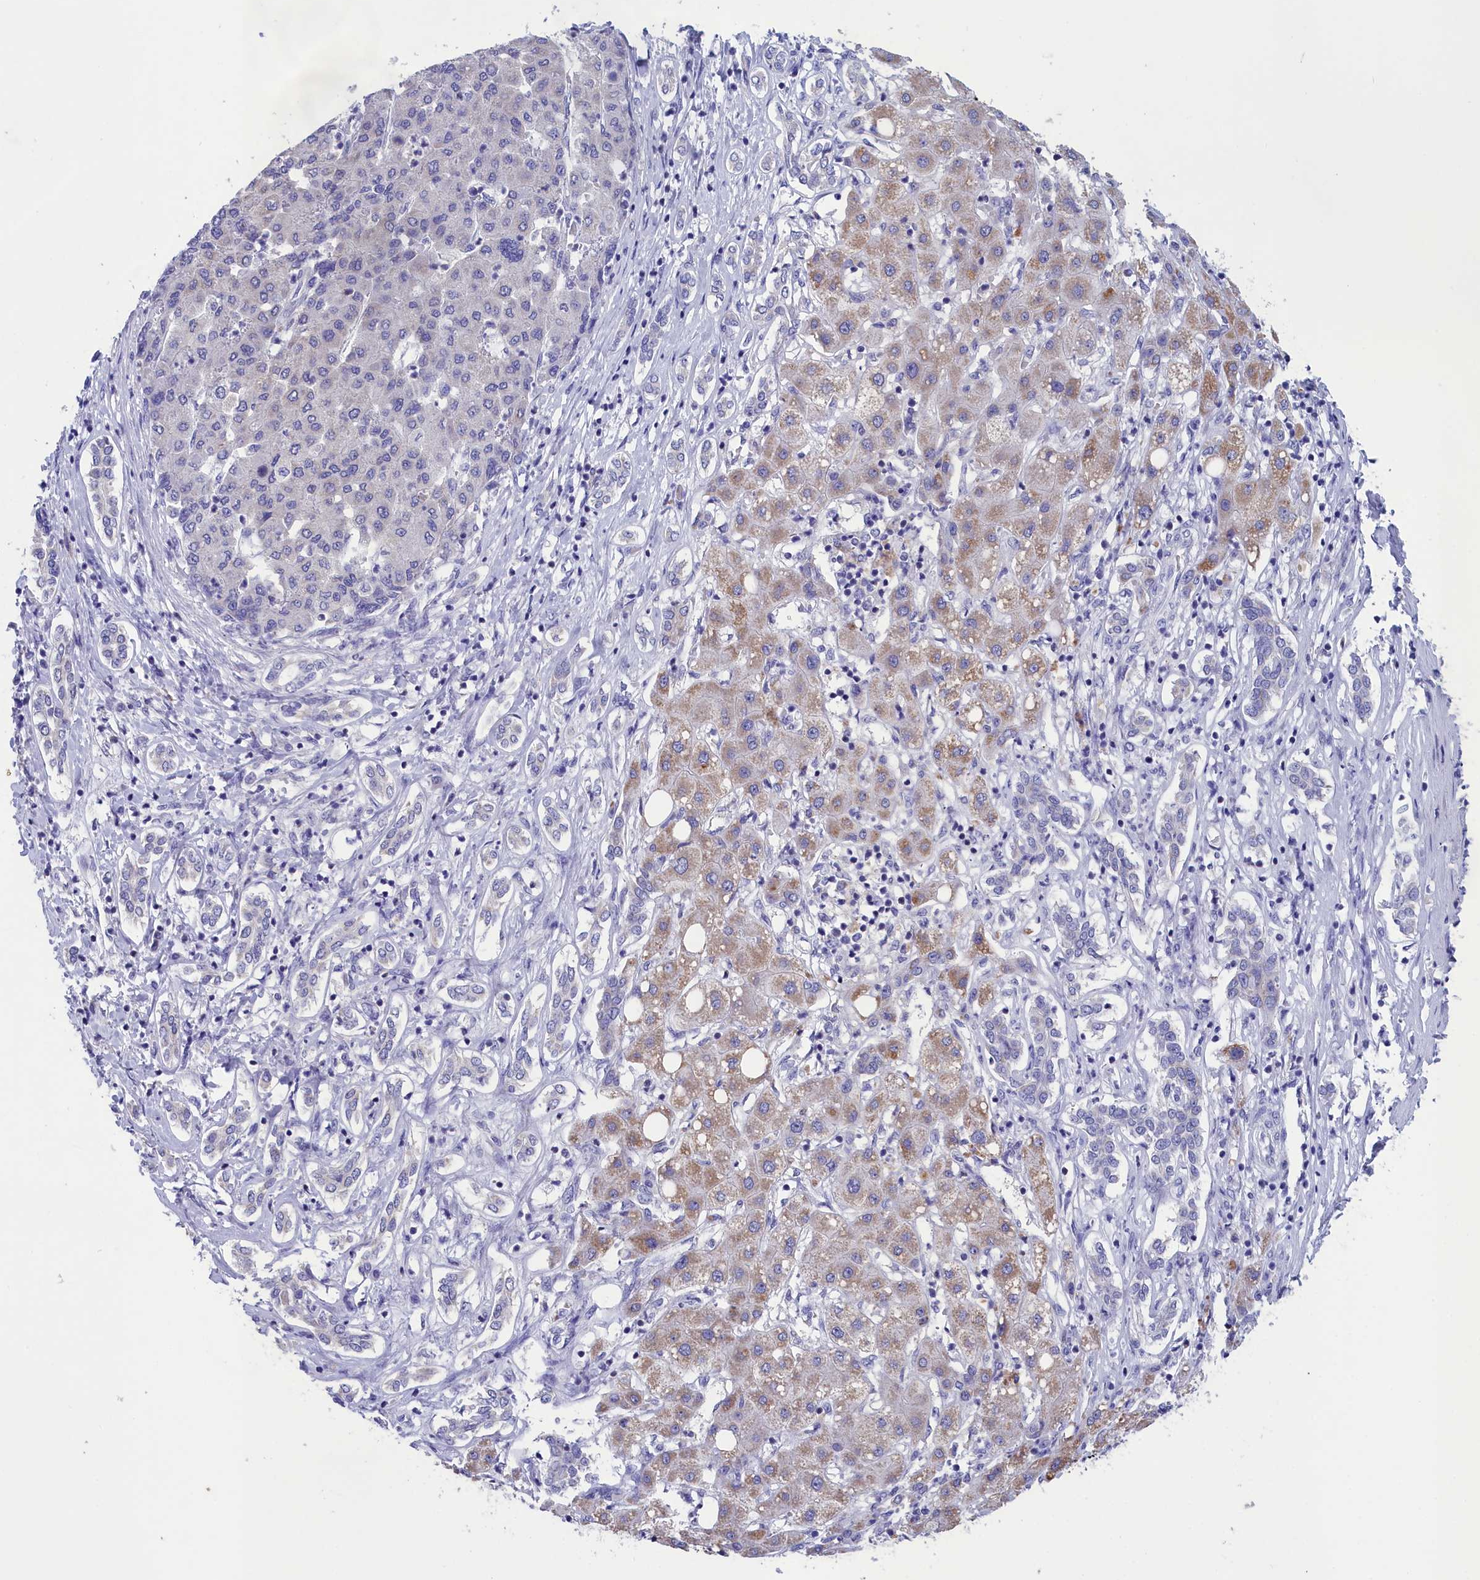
{"staining": {"intensity": "moderate", "quantity": "<25%", "location": "cytoplasmic/membranous"}, "tissue": "liver cancer", "cell_type": "Tumor cells", "image_type": "cancer", "snomed": [{"axis": "morphology", "description": "Carcinoma, Hepatocellular, NOS"}, {"axis": "topography", "description": "Liver"}], "caption": "Tumor cells reveal low levels of moderate cytoplasmic/membranous expression in approximately <25% of cells in human liver cancer.", "gene": "PRDM12", "patient": {"sex": "male", "age": 65}}